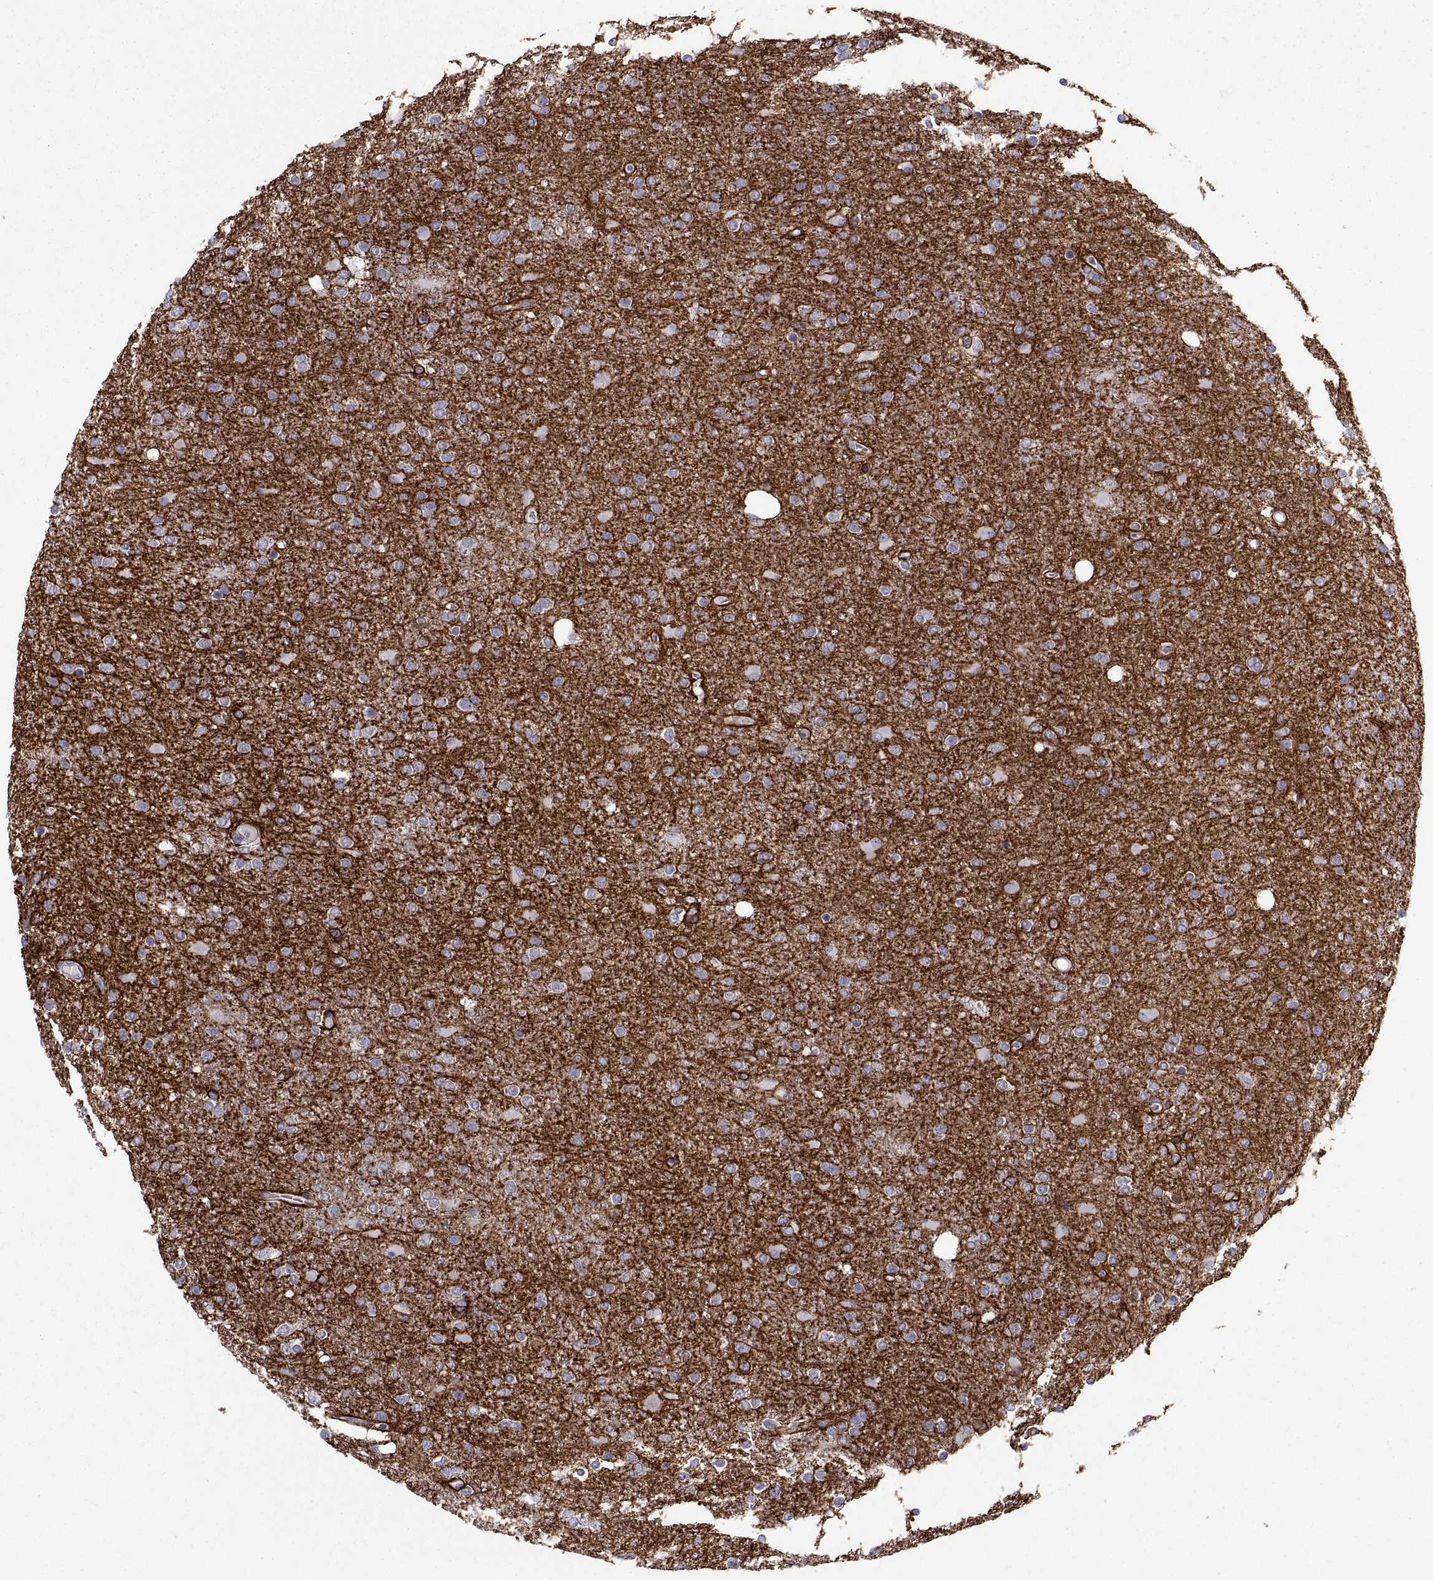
{"staining": {"intensity": "negative", "quantity": "none", "location": "none"}, "tissue": "glioma", "cell_type": "Tumor cells", "image_type": "cancer", "snomed": [{"axis": "morphology", "description": "Glioma, malignant, High grade"}, {"axis": "topography", "description": "Cerebral cortex"}], "caption": "There is no significant staining in tumor cells of glioma. The staining was performed using DAB to visualize the protein expression in brown, while the nuclei were stained in blue with hematoxylin (Magnification: 20x).", "gene": "TMEM158", "patient": {"sex": "male", "age": 70}}